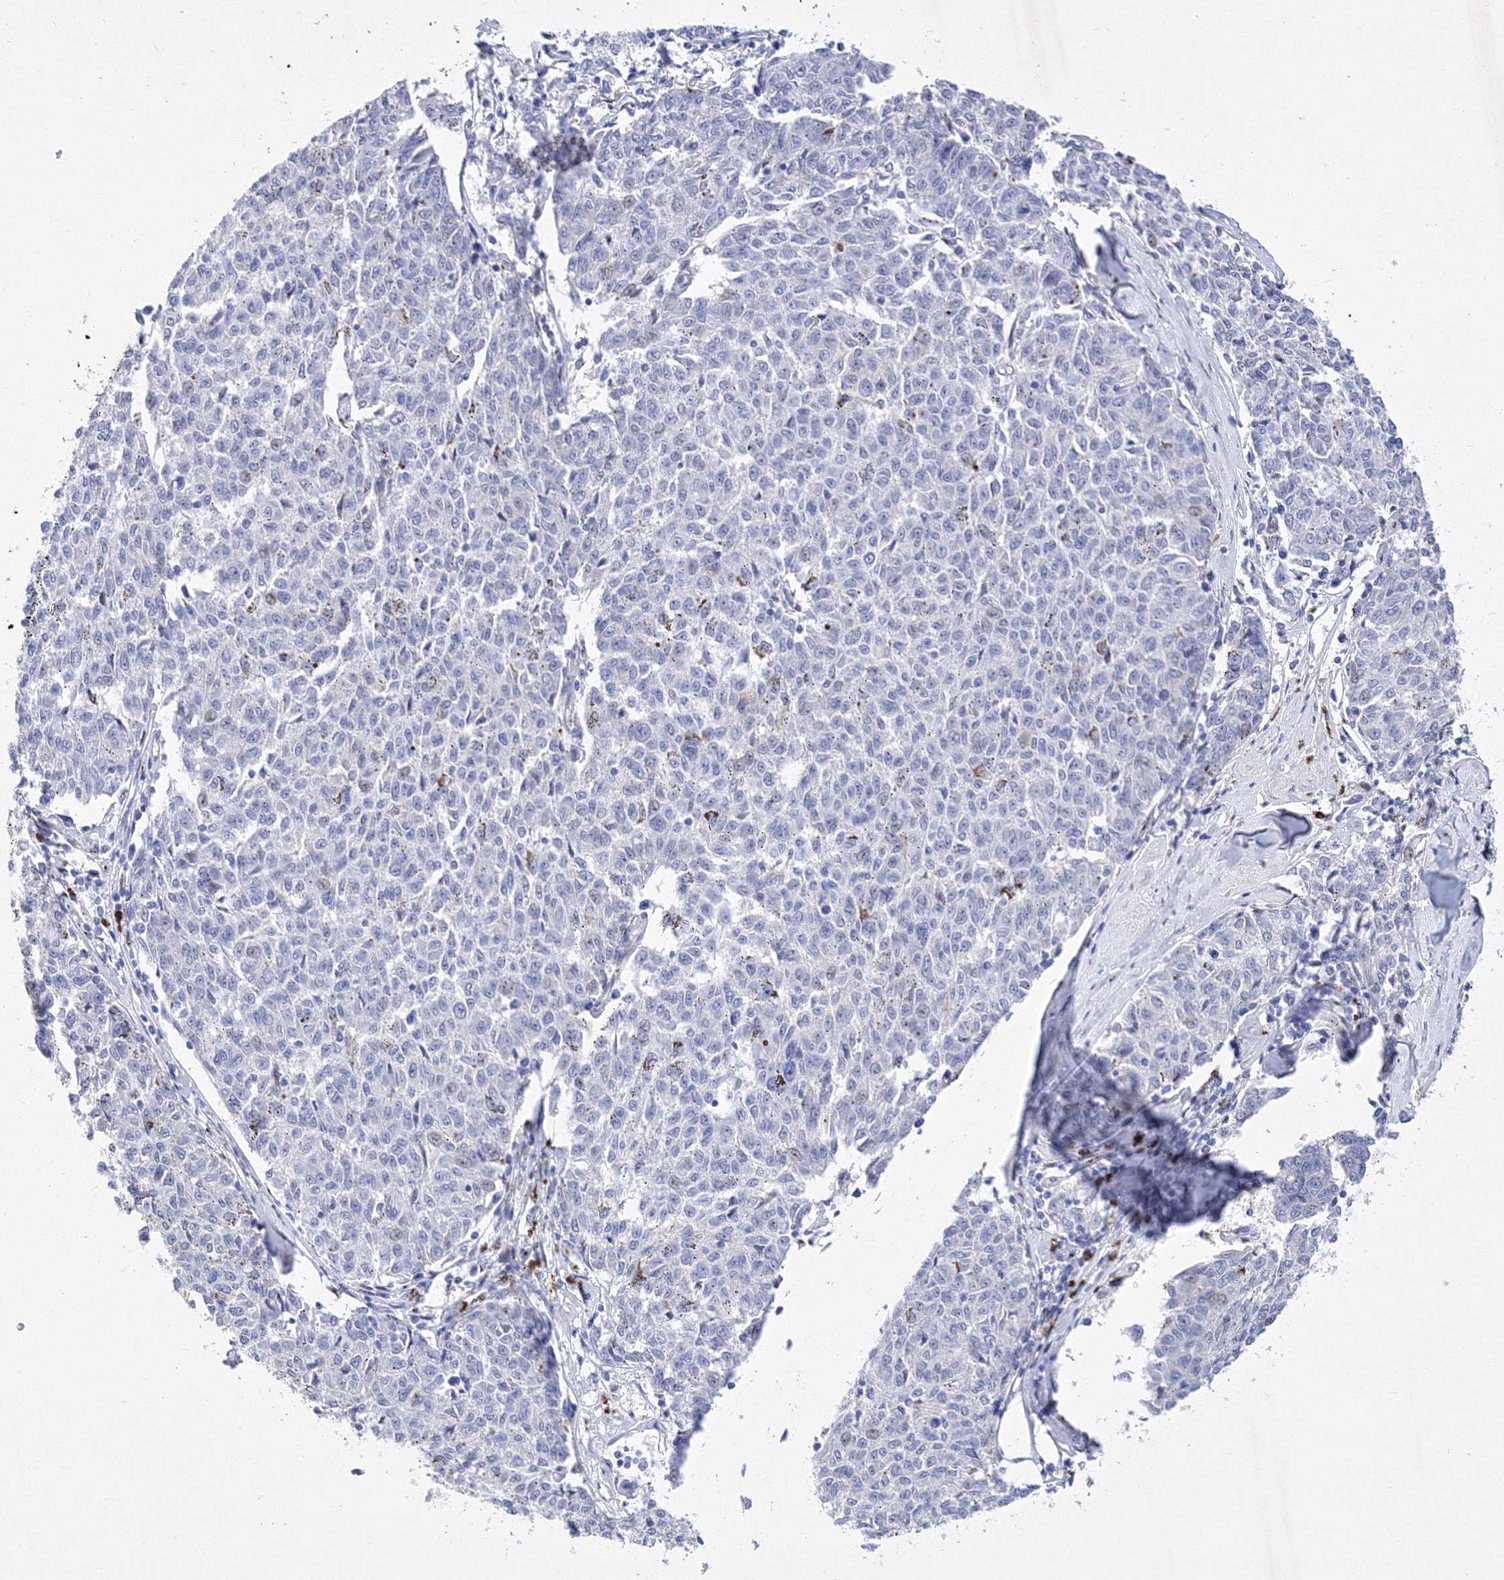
{"staining": {"intensity": "negative", "quantity": "none", "location": "none"}, "tissue": "melanoma", "cell_type": "Tumor cells", "image_type": "cancer", "snomed": [{"axis": "morphology", "description": "Malignant melanoma, NOS"}, {"axis": "topography", "description": "Skin"}], "caption": "Human malignant melanoma stained for a protein using immunohistochemistry (IHC) displays no staining in tumor cells.", "gene": "GPN1", "patient": {"sex": "female", "age": 72}}